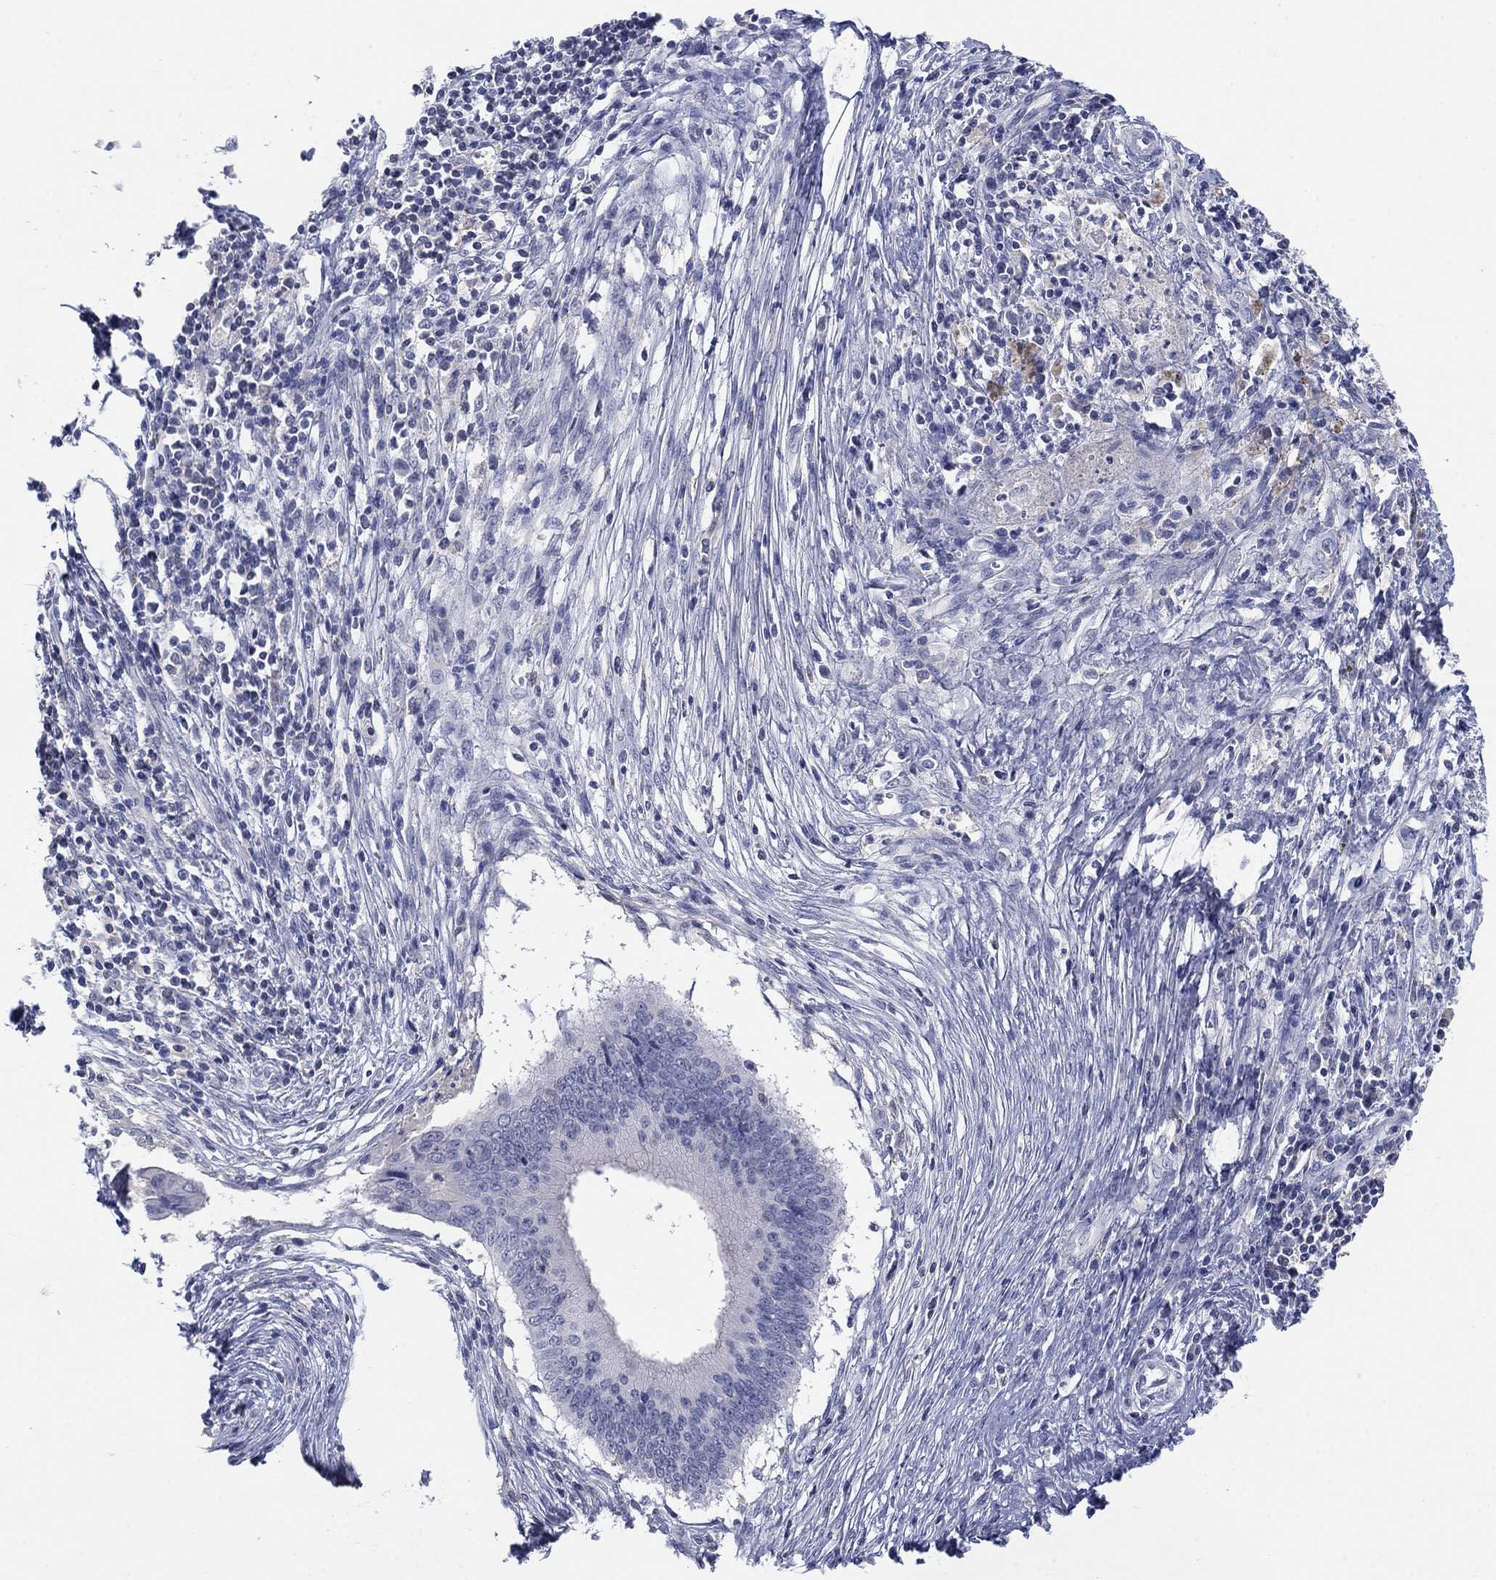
{"staining": {"intensity": "negative", "quantity": "none", "location": "none"}, "tissue": "cervical cancer", "cell_type": "Tumor cells", "image_type": "cancer", "snomed": [{"axis": "morphology", "description": "Adenocarcinoma, NOS"}, {"axis": "topography", "description": "Cervix"}], "caption": "This is an immunohistochemistry image of cervical adenocarcinoma. There is no staining in tumor cells.", "gene": "FER1L6", "patient": {"sex": "female", "age": 42}}